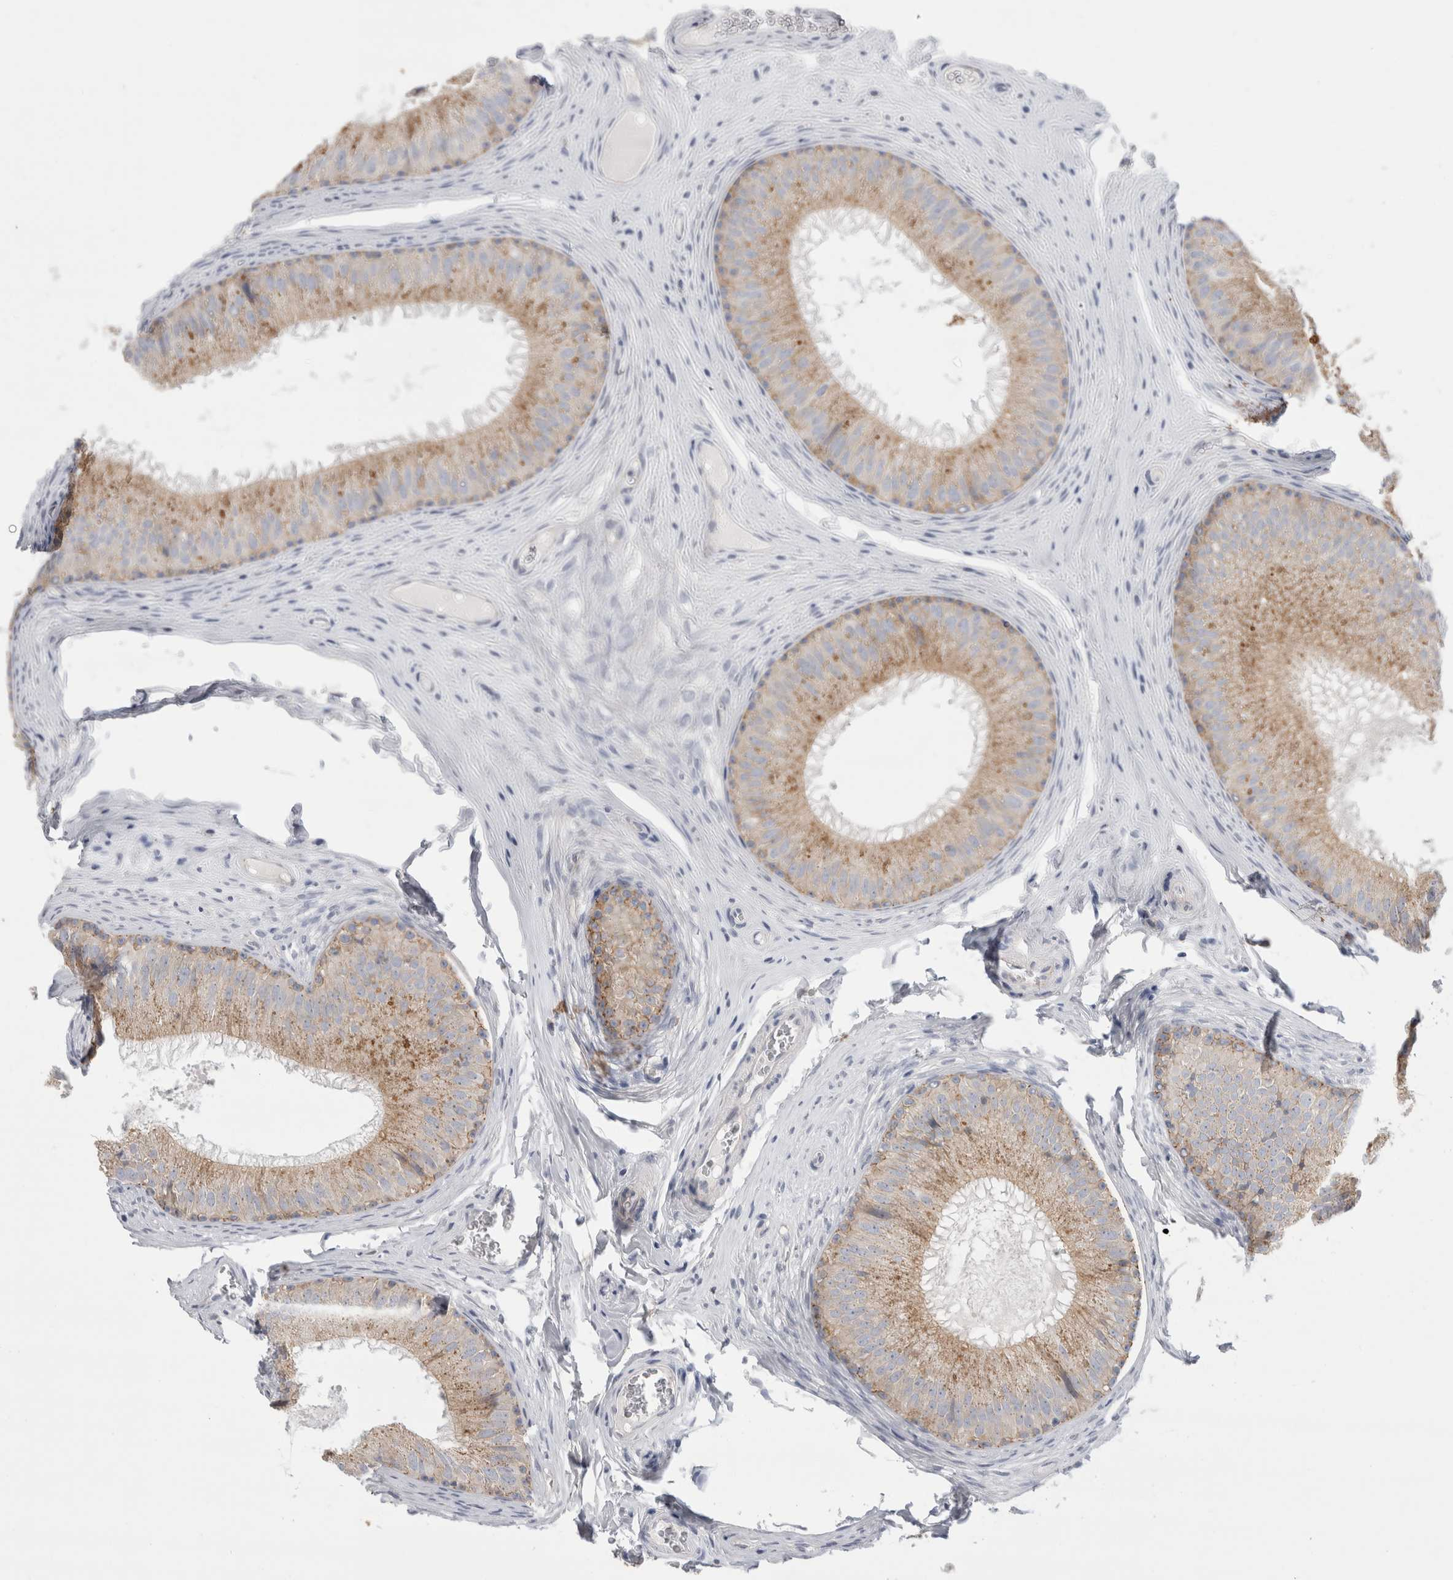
{"staining": {"intensity": "weak", "quantity": ">75%", "location": "cytoplasmic/membranous"}, "tissue": "epididymis", "cell_type": "Glandular cells", "image_type": "normal", "snomed": [{"axis": "morphology", "description": "Normal tissue, NOS"}, {"axis": "topography", "description": "Epididymis"}], "caption": "Protein expression analysis of unremarkable epididymis shows weak cytoplasmic/membranous staining in about >75% of glandular cells.", "gene": "VANGL1", "patient": {"sex": "male", "age": 32}}